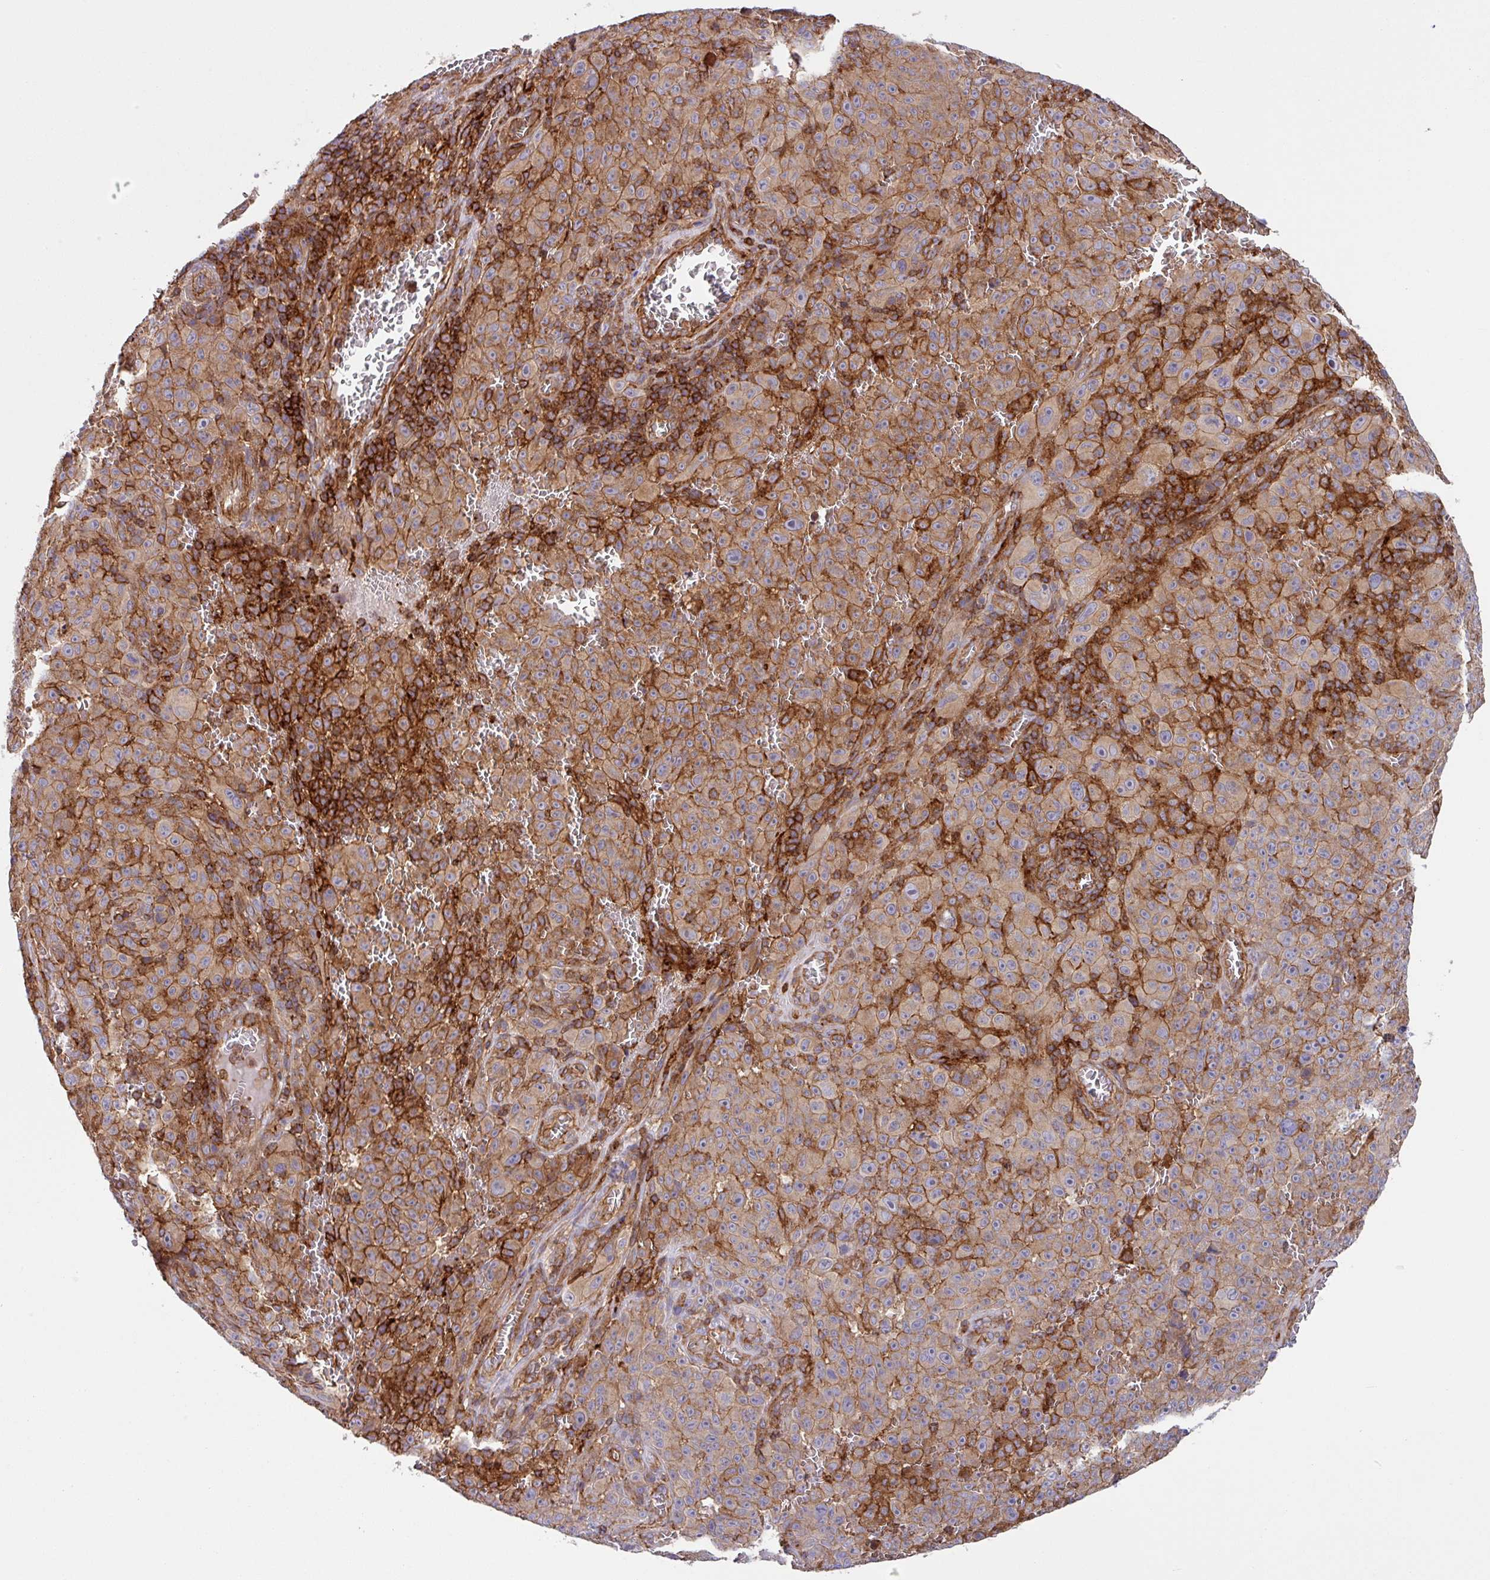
{"staining": {"intensity": "moderate", "quantity": "25%-75%", "location": "cytoplasmic/membranous"}, "tissue": "melanoma", "cell_type": "Tumor cells", "image_type": "cancer", "snomed": [{"axis": "morphology", "description": "Malignant melanoma, NOS"}, {"axis": "topography", "description": "Skin"}], "caption": "This histopathology image exhibits IHC staining of human melanoma, with medium moderate cytoplasmic/membranous staining in approximately 25%-75% of tumor cells.", "gene": "RIC1", "patient": {"sex": "female", "age": 82}}